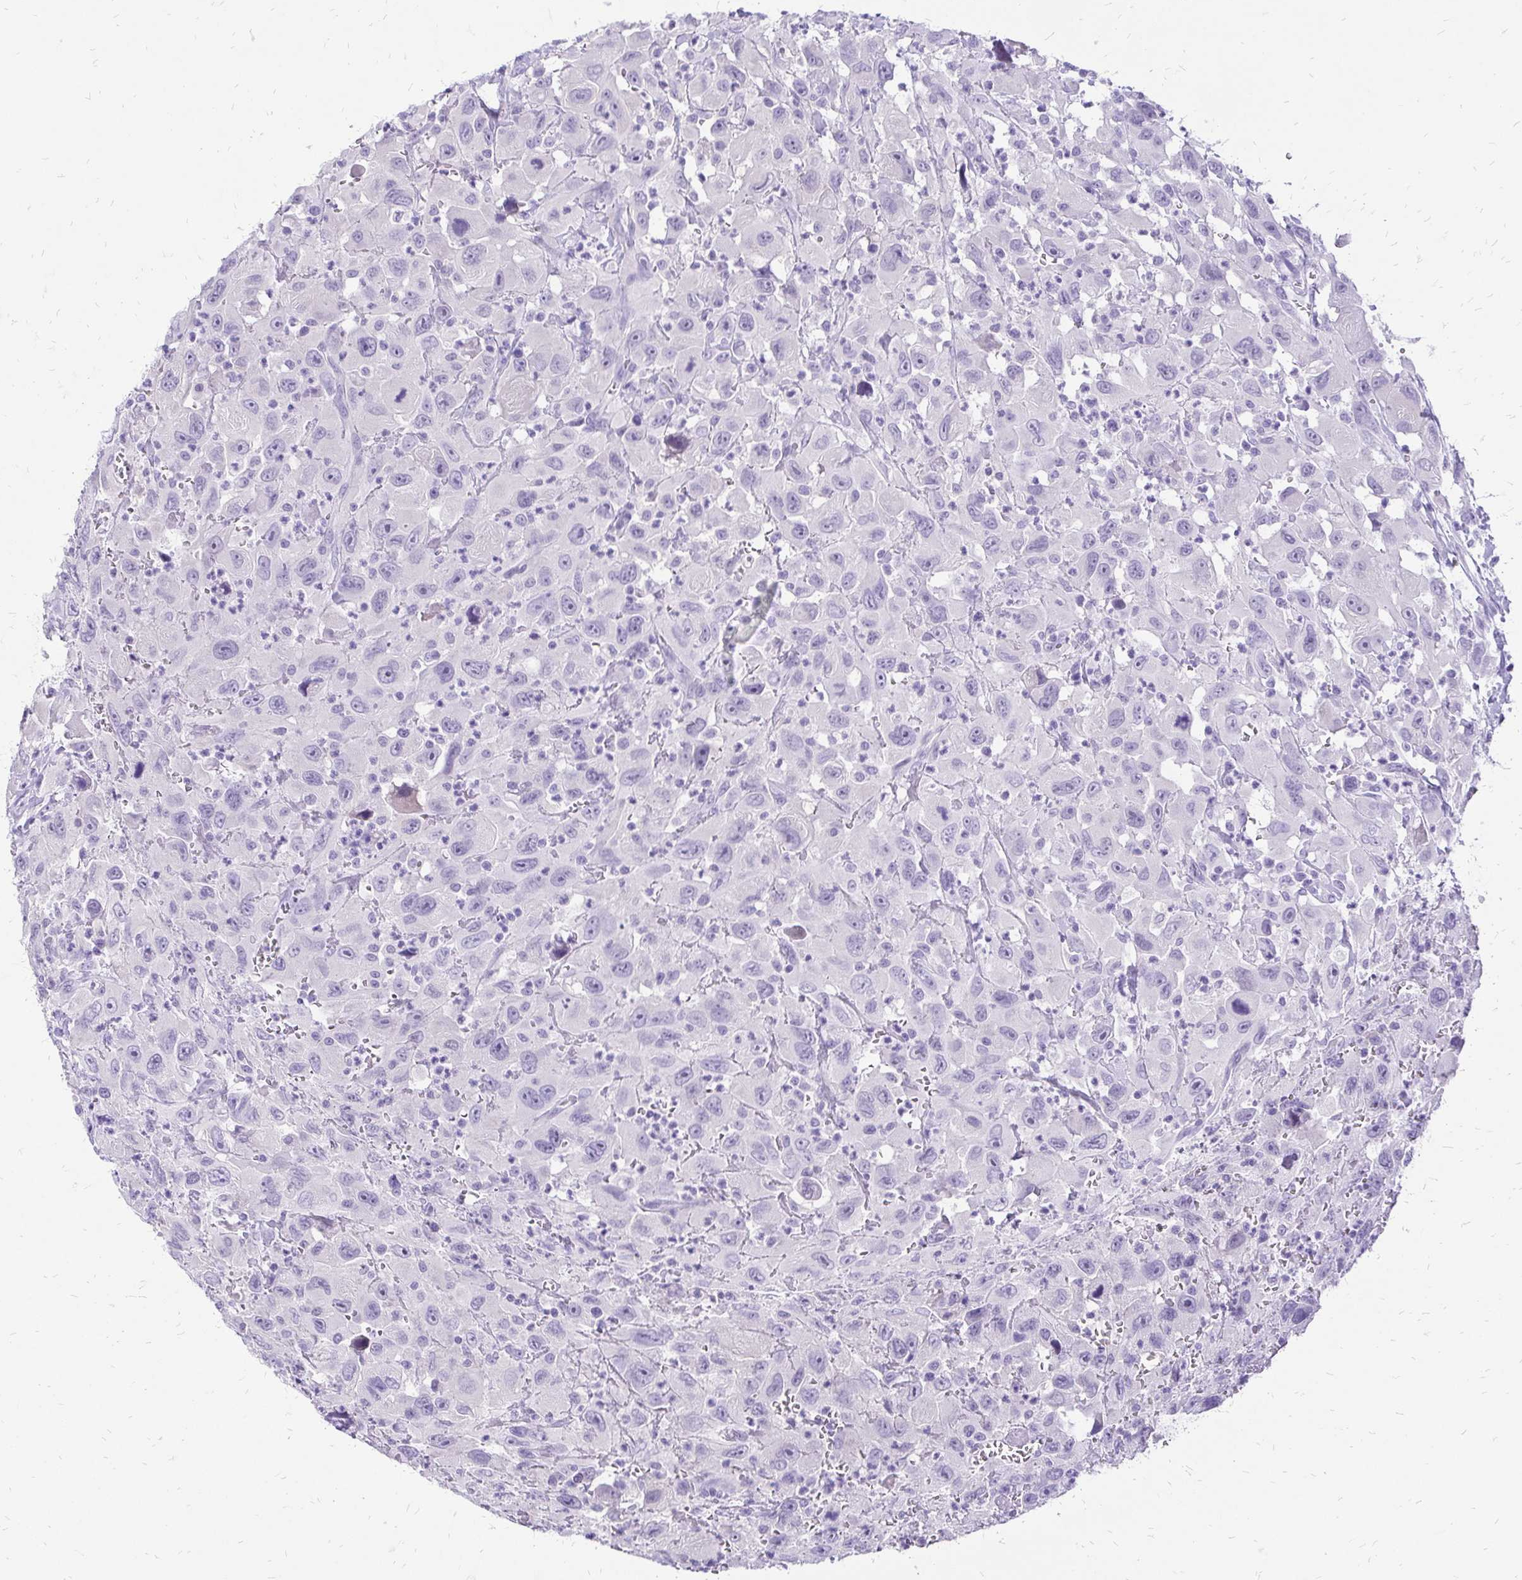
{"staining": {"intensity": "negative", "quantity": "none", "location": "none"}, "tissue": "head and neck cancer", "cell_type": "Tumor cells", "image_type": "cancer", "snomed": [{"axis": "morphology", "description": "Squamous cell carcinoma, NOS"}, {"axis": "morphology", "description": "Squamous cell carcinoma, metastatic, NOS"}, {"axis": "topography", "description": "Oral tissue"}, {"axis": "topography", "description": "Head-Neck"}], "caption": "High magnification brightfield microscopy of metastatic squamous cell carcinoma (head and neck) stained with DAB (3,3'-diaminobenzidine) (brown) and counterstained with hematoxylin (blue): tumor cells show no significant expression.", "gene": "SLC32A1", "patient": {"sex": "female", "age": 85}}